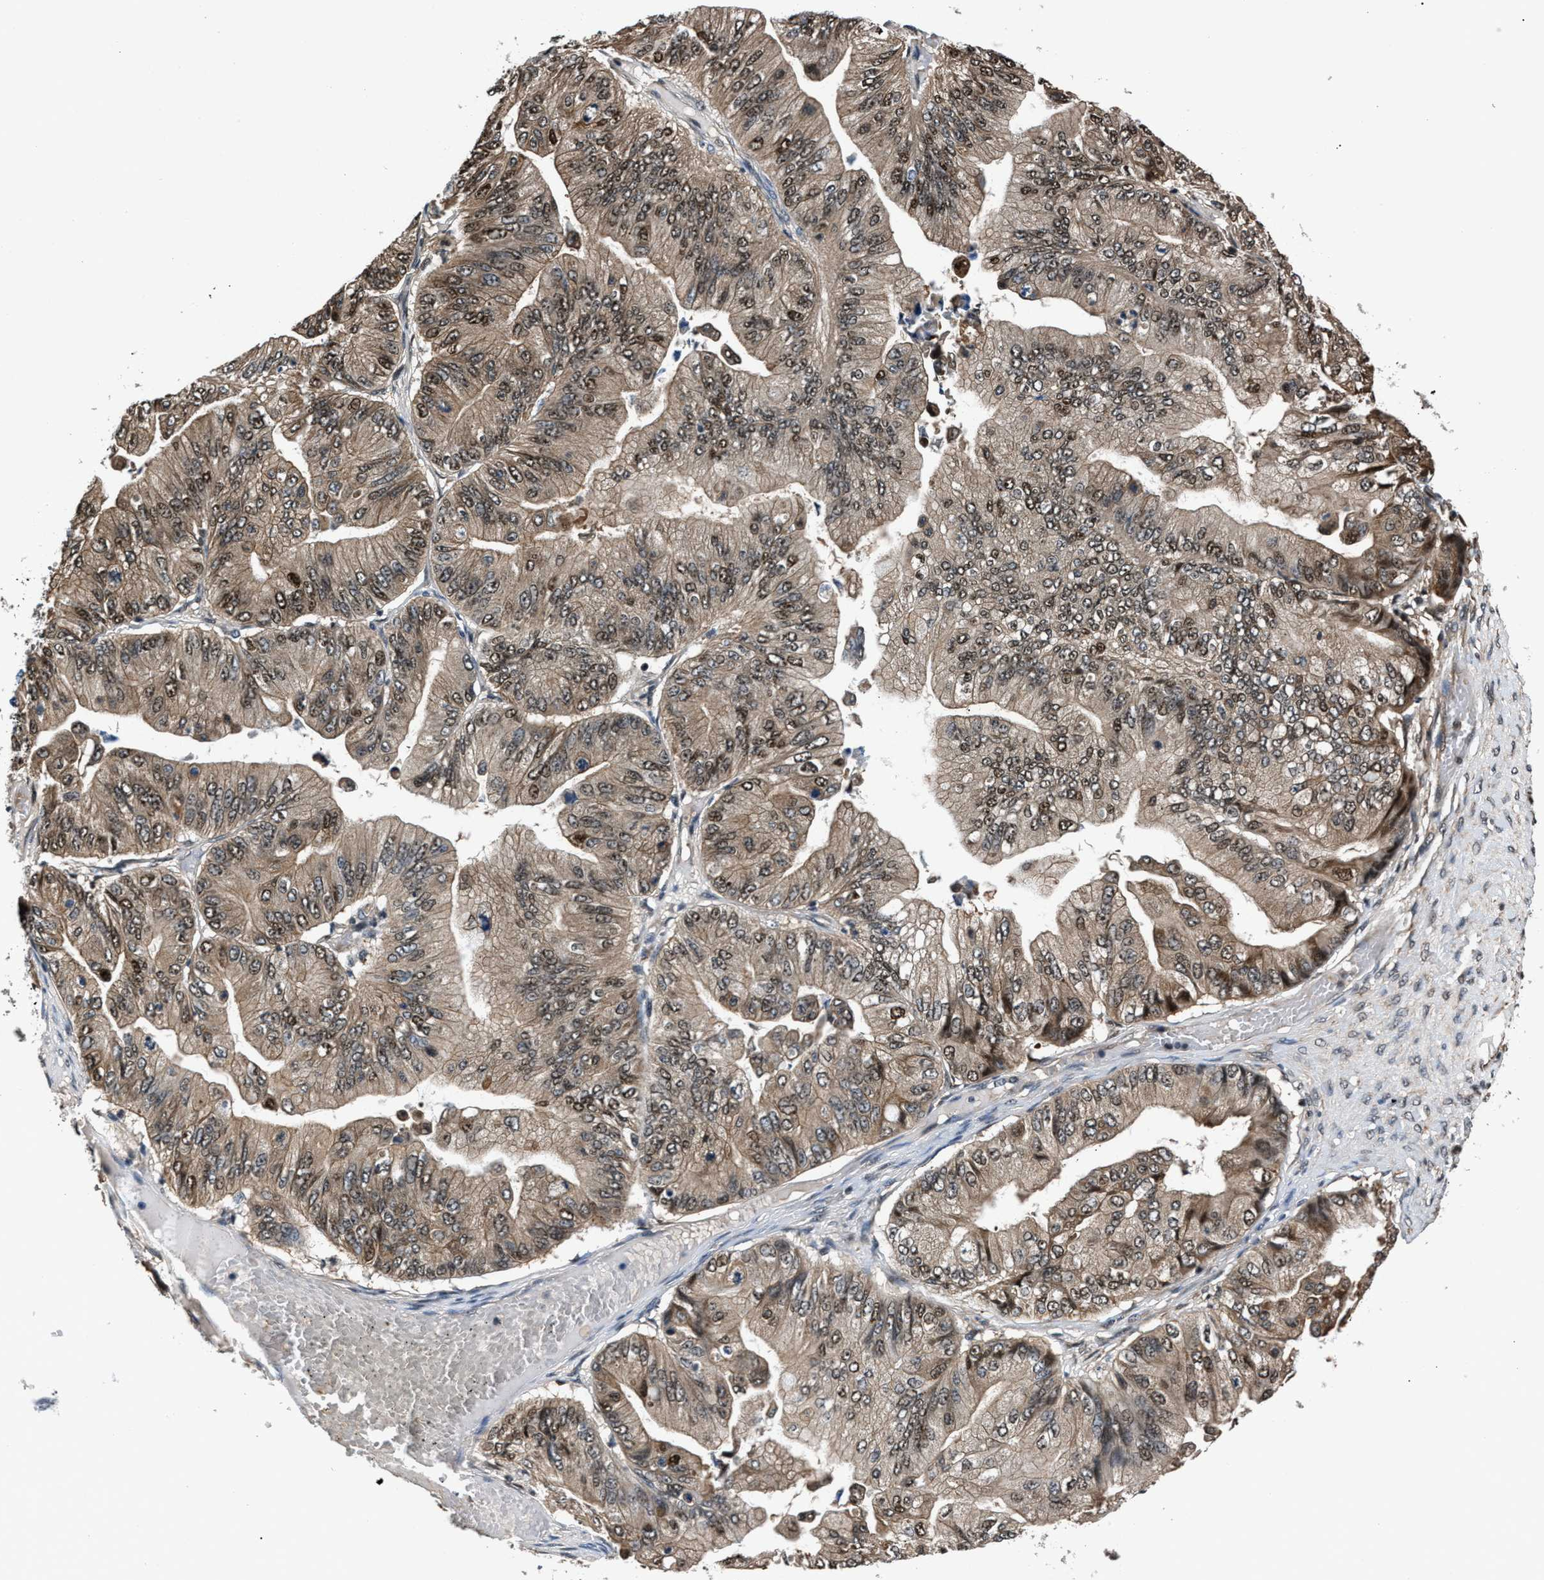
{"staining": {"intensity": "weak", "quantity": ">75%", "location": "cytoplasmic/membranous,nuclear"}, "tissue": "ovarian cancer", "cell_type": "Tumor cells", "image_type": "cancer", "snomed": [{"axis": "morphology", "description": "Cystadenocarcinoma, mucinous, NOS"}, {"axis": "topography", "description": "Ovary"}], "caption": "Protein analysis of ovarian cancer tissue demonstrates weak cytoplasmic/membranous and nuclear positivity in approximately >75% of tumor cells.", "gene": "RBM33", "patient": {"sex": "female", "age": 61}}